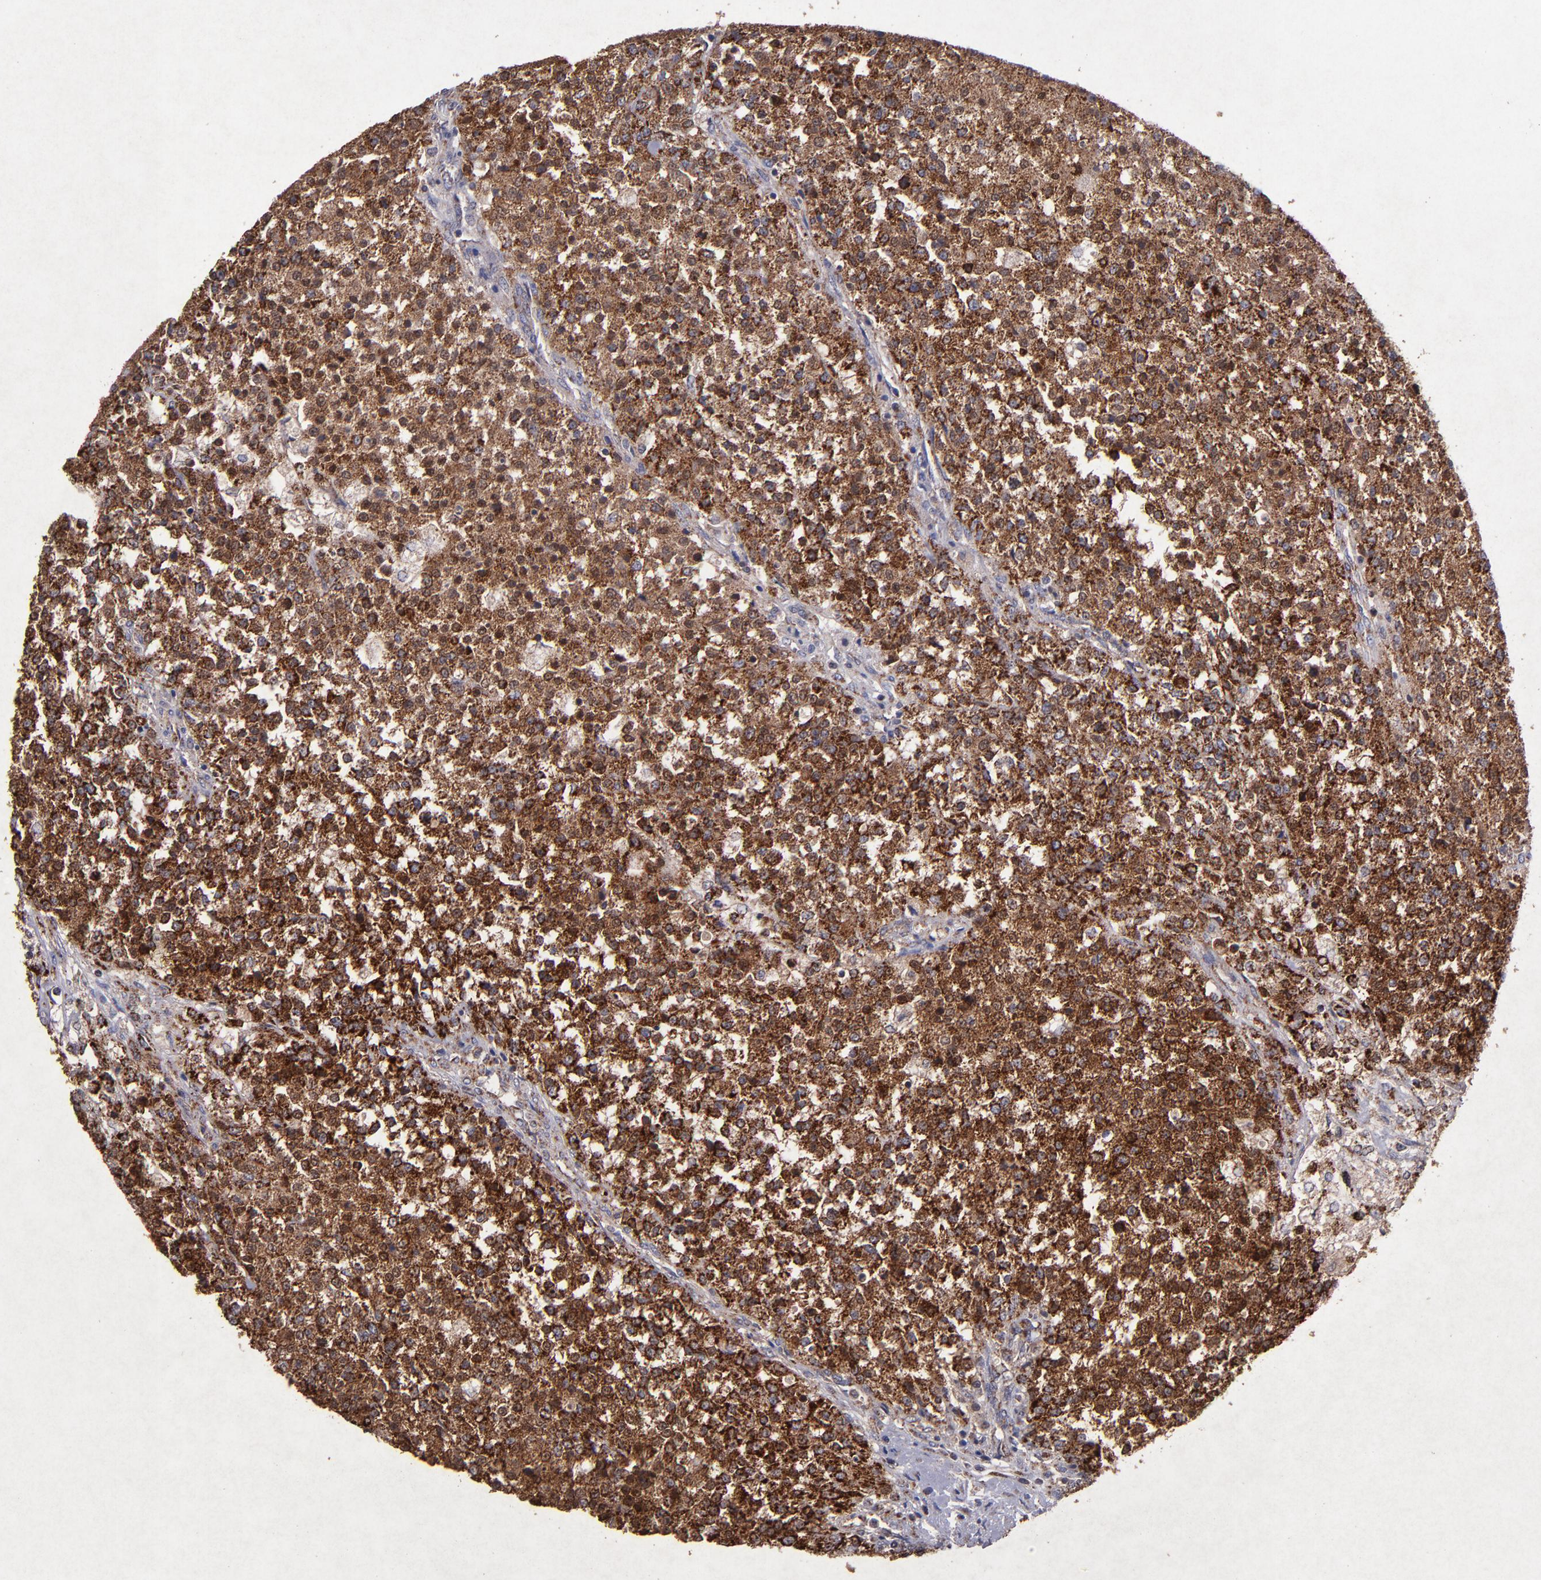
{"staining": {"intensity": "moderate", "quantity": ">75%", "location": "cytoplasmic/membranous"}, "tissue": "testis cancer", "cell_type": "Tumor cells", "image_type": "cancer", "snomed": [{"axis": "morphology", "description": "Seminoma, NOS"}, {"axis": "topography", "description": "Testis"}], "caption": "Protein analysis of testis cancer (seminoma) tissue displays moderate cytoplasmic/membranous expression in approximately >75% of tumor cells.", "gene": "TIMM9", "patient": {"sex": "male", "age": 59}}